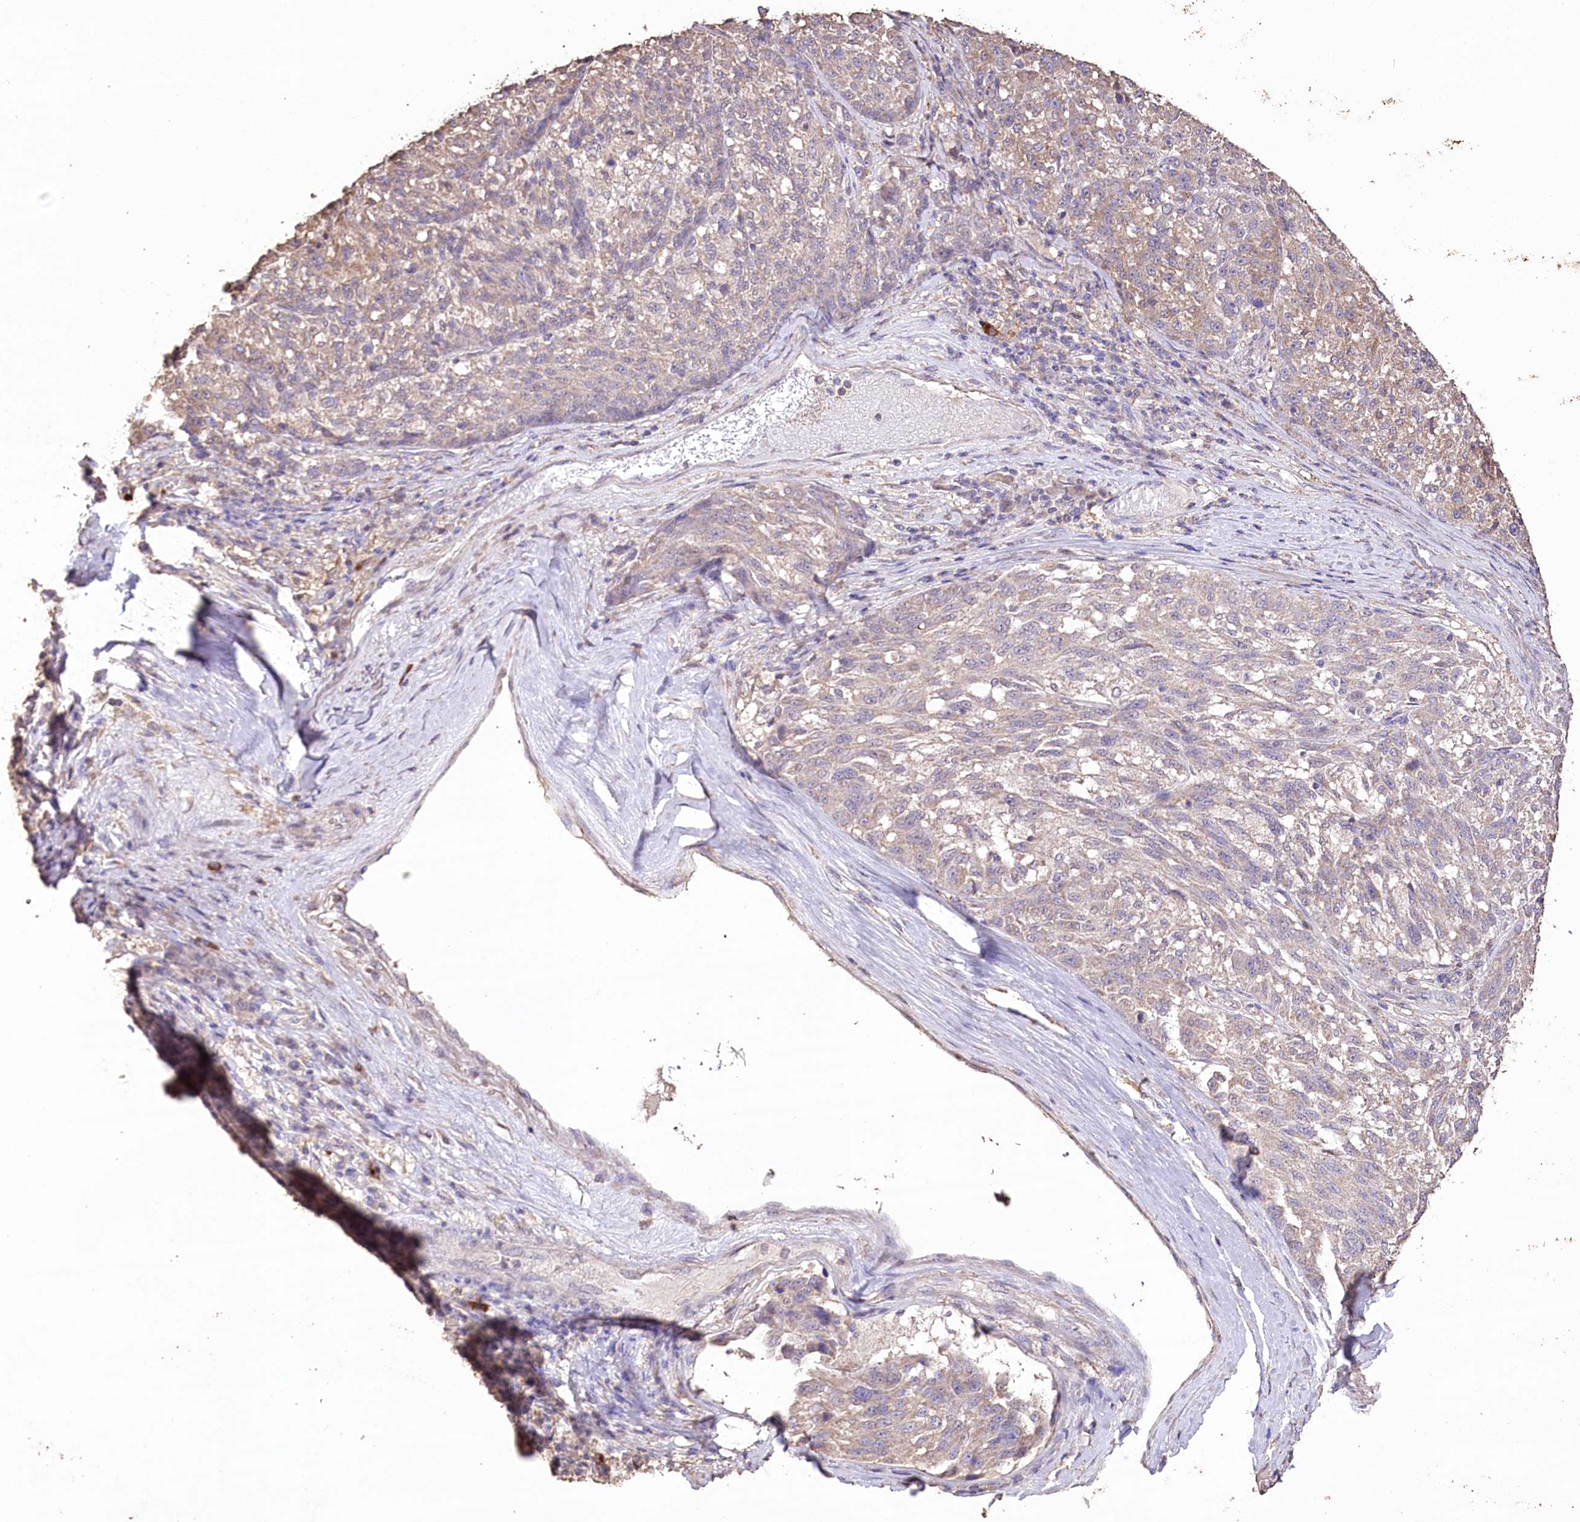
{"staining": {"intensity": "weak", "quantity": "<25%", "location": "cytoplasmic/membranous"}, "tissue": "melanoma", "cell_type": "Tumor cells", "image_type": "cancer", "snomed": [{"axis": "morphology", "description": "Malignant melanoma, NOS"}, {"axis": "topography", "description": "Skin"}], "caption": "This is an immunohistochemistry image of melanoma. There is no positivity in tumor cells.", "gene": "IREB2", "patient": {"sex": "male", "age": 53}}